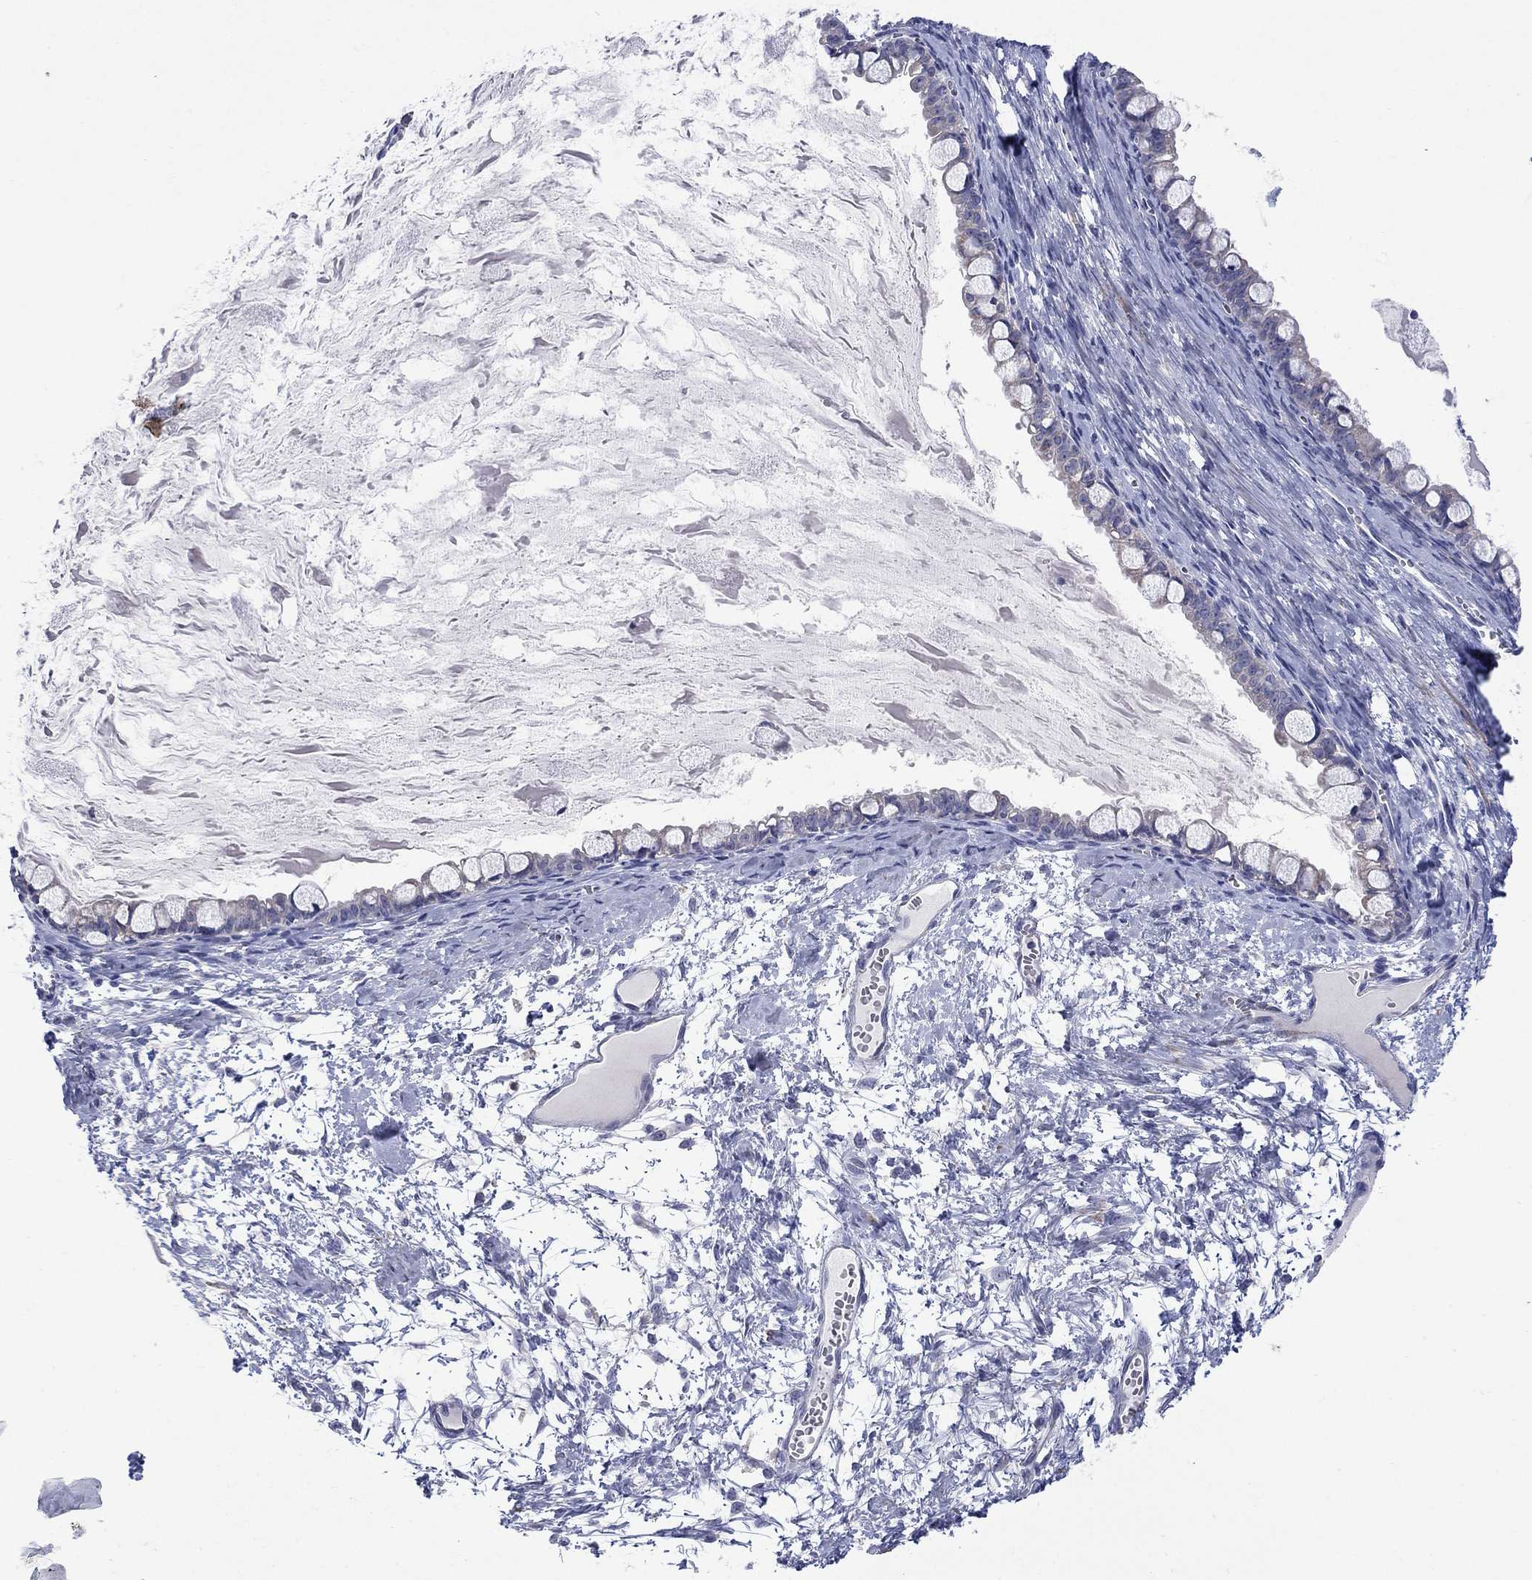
{"staining": {"intensity": "negative", "quantity": "none", "location": "none"}, "tissue": "ovarian cancer", "cell_type": "Tumor cells", "image_type": "cancer", "snomed": [{"axis": "morphology", "description": "Cystadenocarcinoma, mucinous, NOS"}, {"axis": "topography", "description": "Ovary"}], "caption": "Human ovarian cancer (mucinous cystadenocarcinoma) stained for a protein using immunohistochemistry (IHC) reveals no expression in tumor cells.", "gene": "PTPRZ1", "patient": {"sex": "female", "age": 63}}